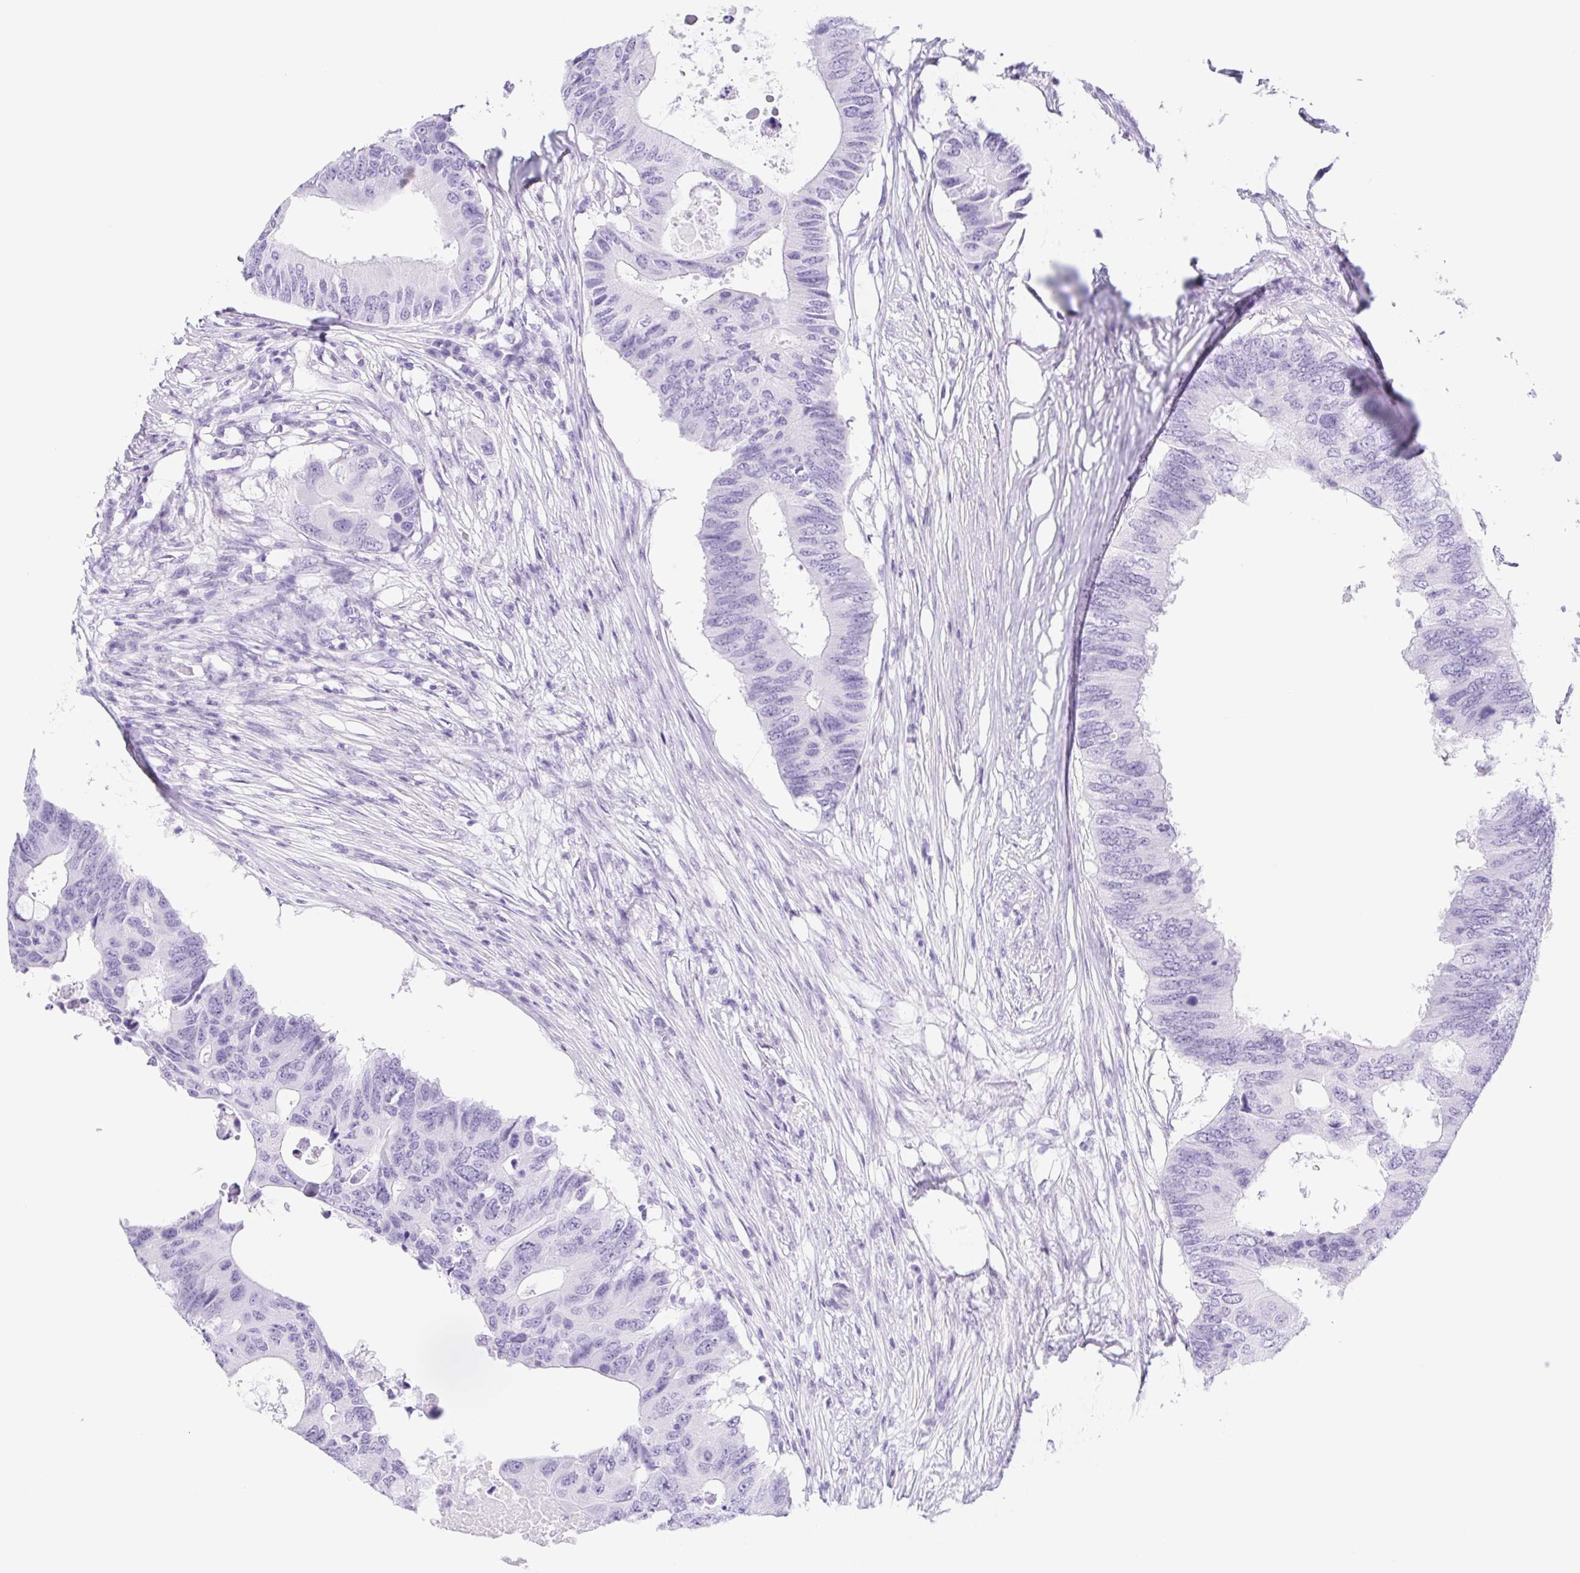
{"staining": {"intensity": "negative", "quantity": "none", "location": "none"}, "tissue": "colorectal cancer", "cell_type": "Tumor cells", "image_type": "cancer", "snomed": [{"axis": "morphology", "description": "Adenocarcinoma, NOS"}, {"axis": "topography", "description": "Colon"}], "caption": "Immunohistochemical staining of colorectal cancer demonstrates no significant expression in tumor cells. (DAB immunohistochemistry, high magnification).", "gene": "CYP21A2", "patient": {"sex": "male", "age": 71}}